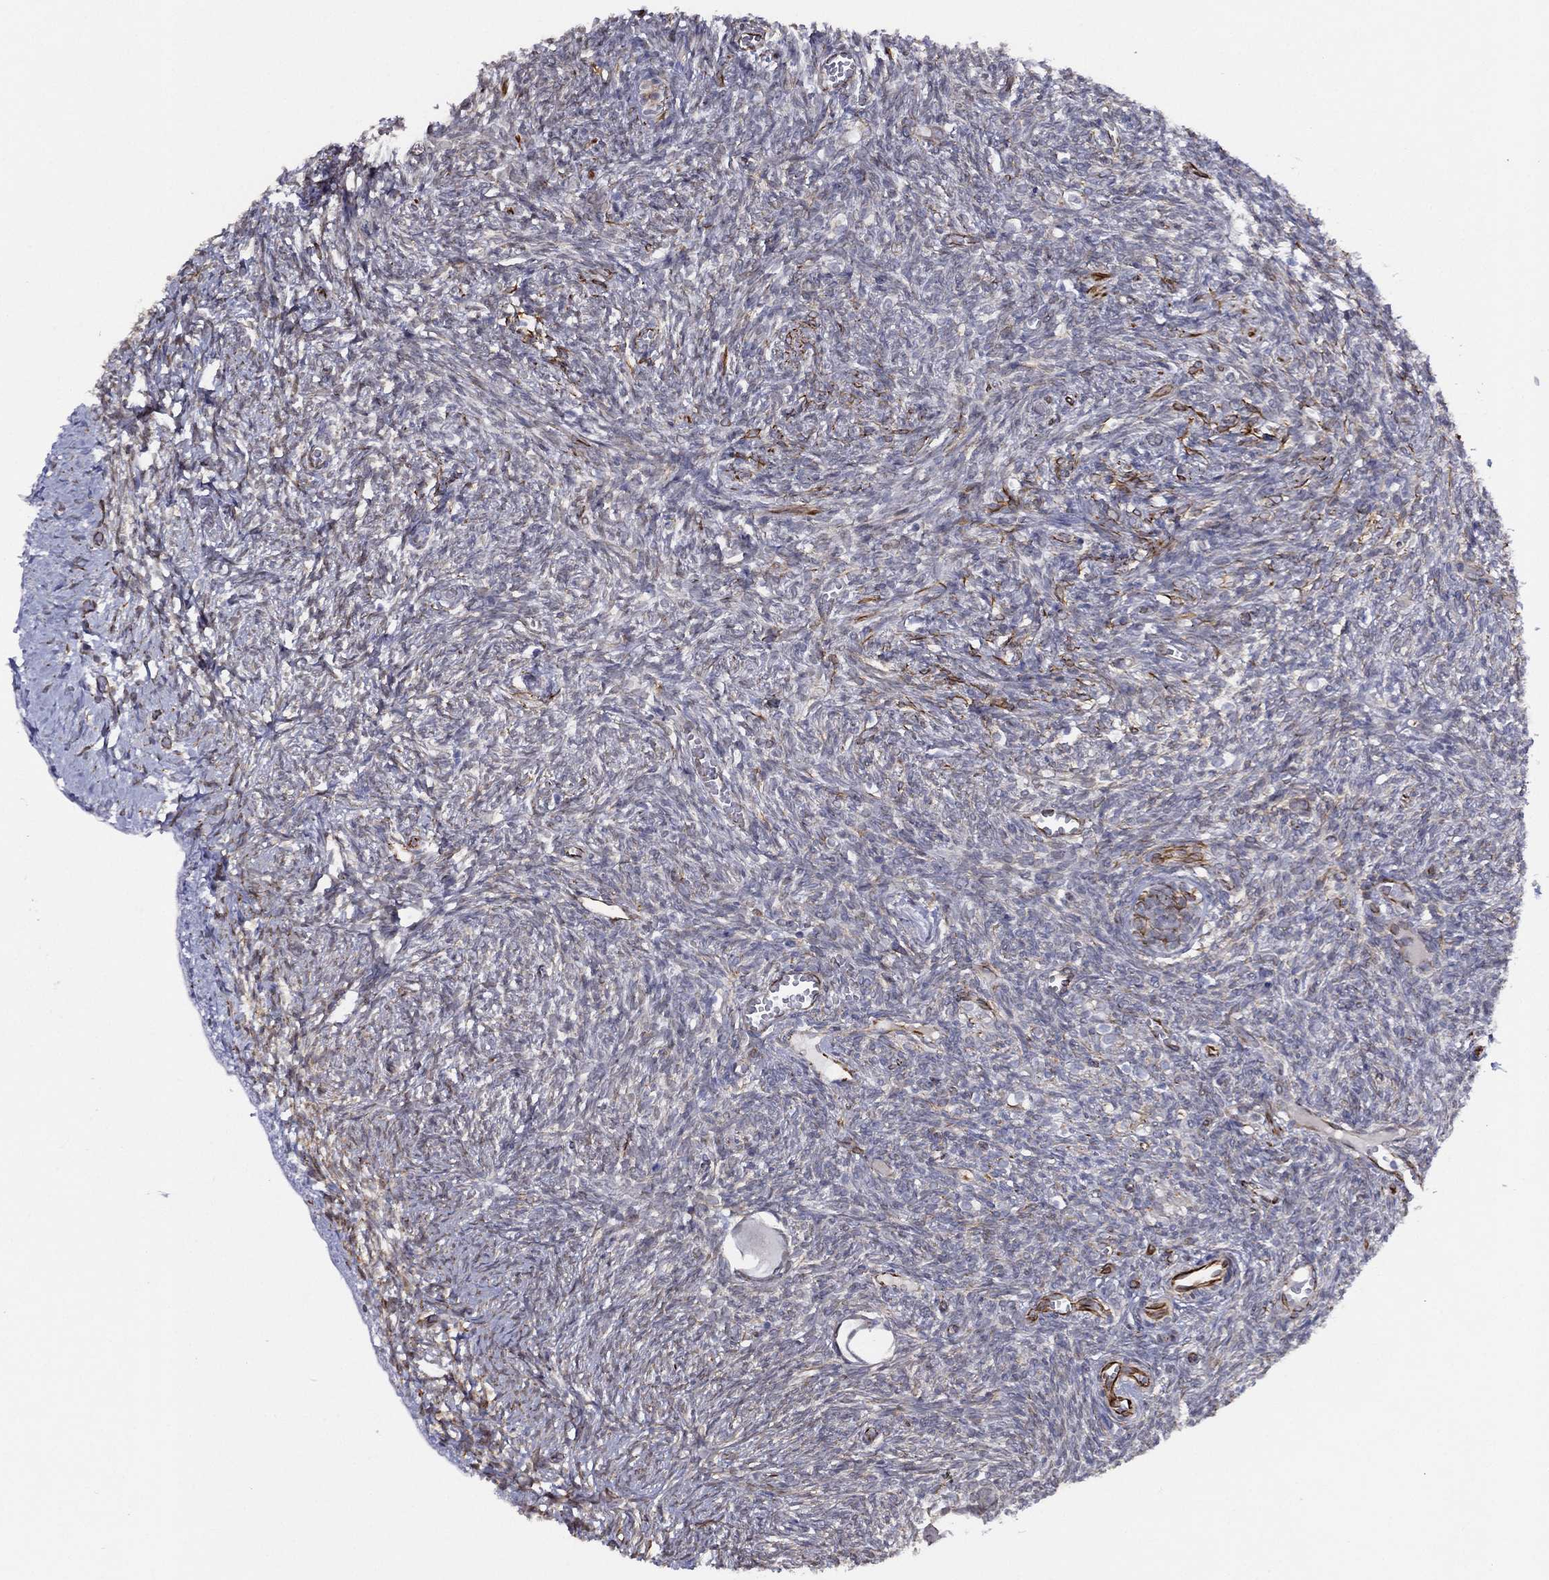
{"staining": {"intensity": "negative", "quantity": "none", "location": "none"}, "tissue": "ovary", "cell_type": "Follicle cells", "image_type": "normal", "snomed": [{"axis": "morphology", "description": "Normal tissue, NOS"}, {"axis": "topography", "description": "Ovary"}], "caption": "Immunohistochemical staining of unremarkable ovary demonstrates no significant staining in follicle cells. The staining is performed using DAB (3,3'-diaminobenzidine) brown chromogen with nuclei counter-stained in using hematoxylin.", "gene": "MAS1", "patient": {"sex": "female", "age": 43}}